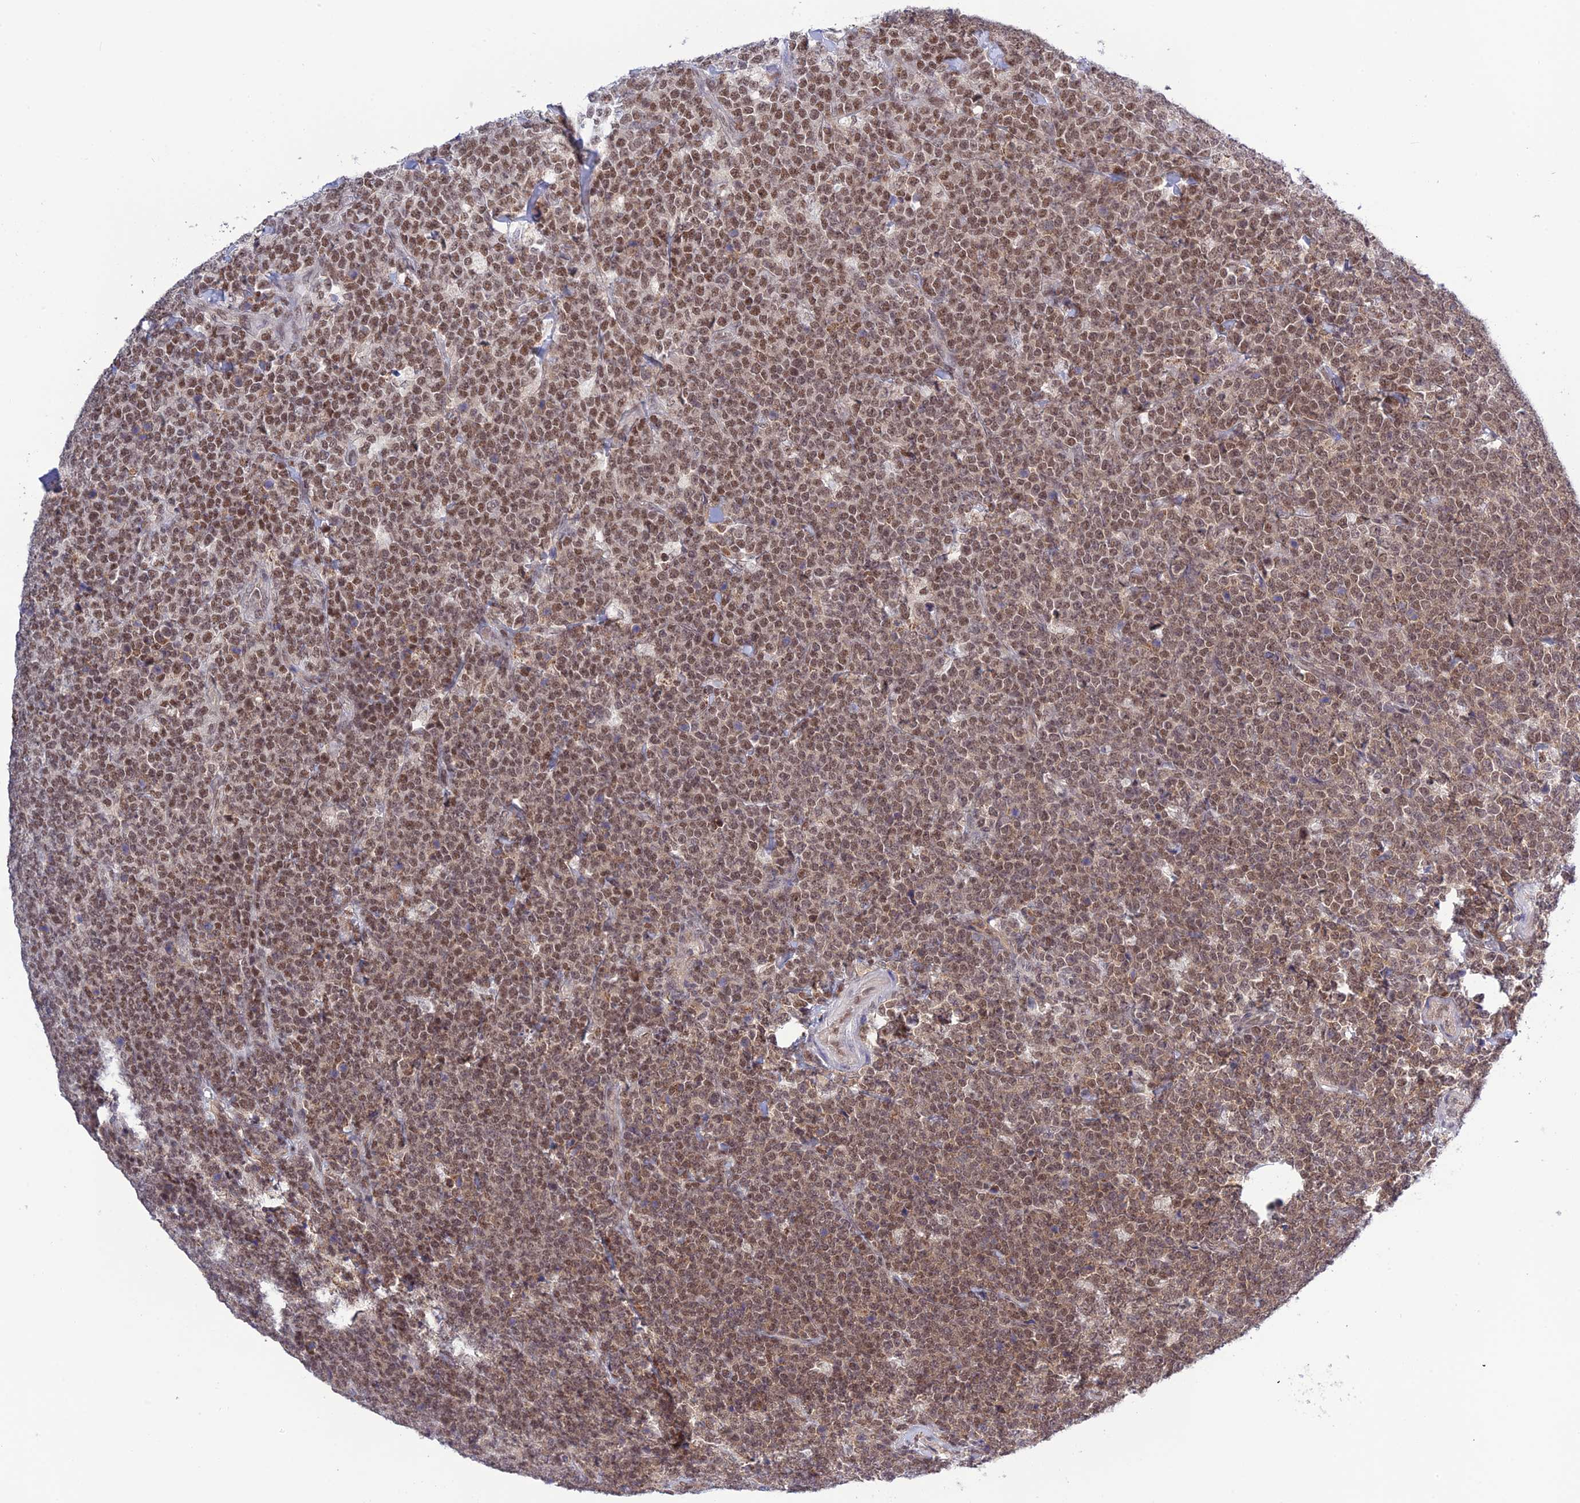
{"staining": {"intensity": "moderate", "quantity": ">75%", "location": "cytoplasmic/membranous,nuclear"}, "tissue": "lymphoma", "cell_type": "Tumor cells", "image_type": "cancer", "snomed": [{"axis": "morphology", "description": "Malignant lymphoma, non-Hodgkin's type, High grade"}, {"axis": "topography", "description": "Small intestine"}], "caption": "Human lymphoma stained with a protein marker displays moderate staining in tumor cells.", "gene": "TCEA1", "patient": {"sex": "male", "age": 8}}